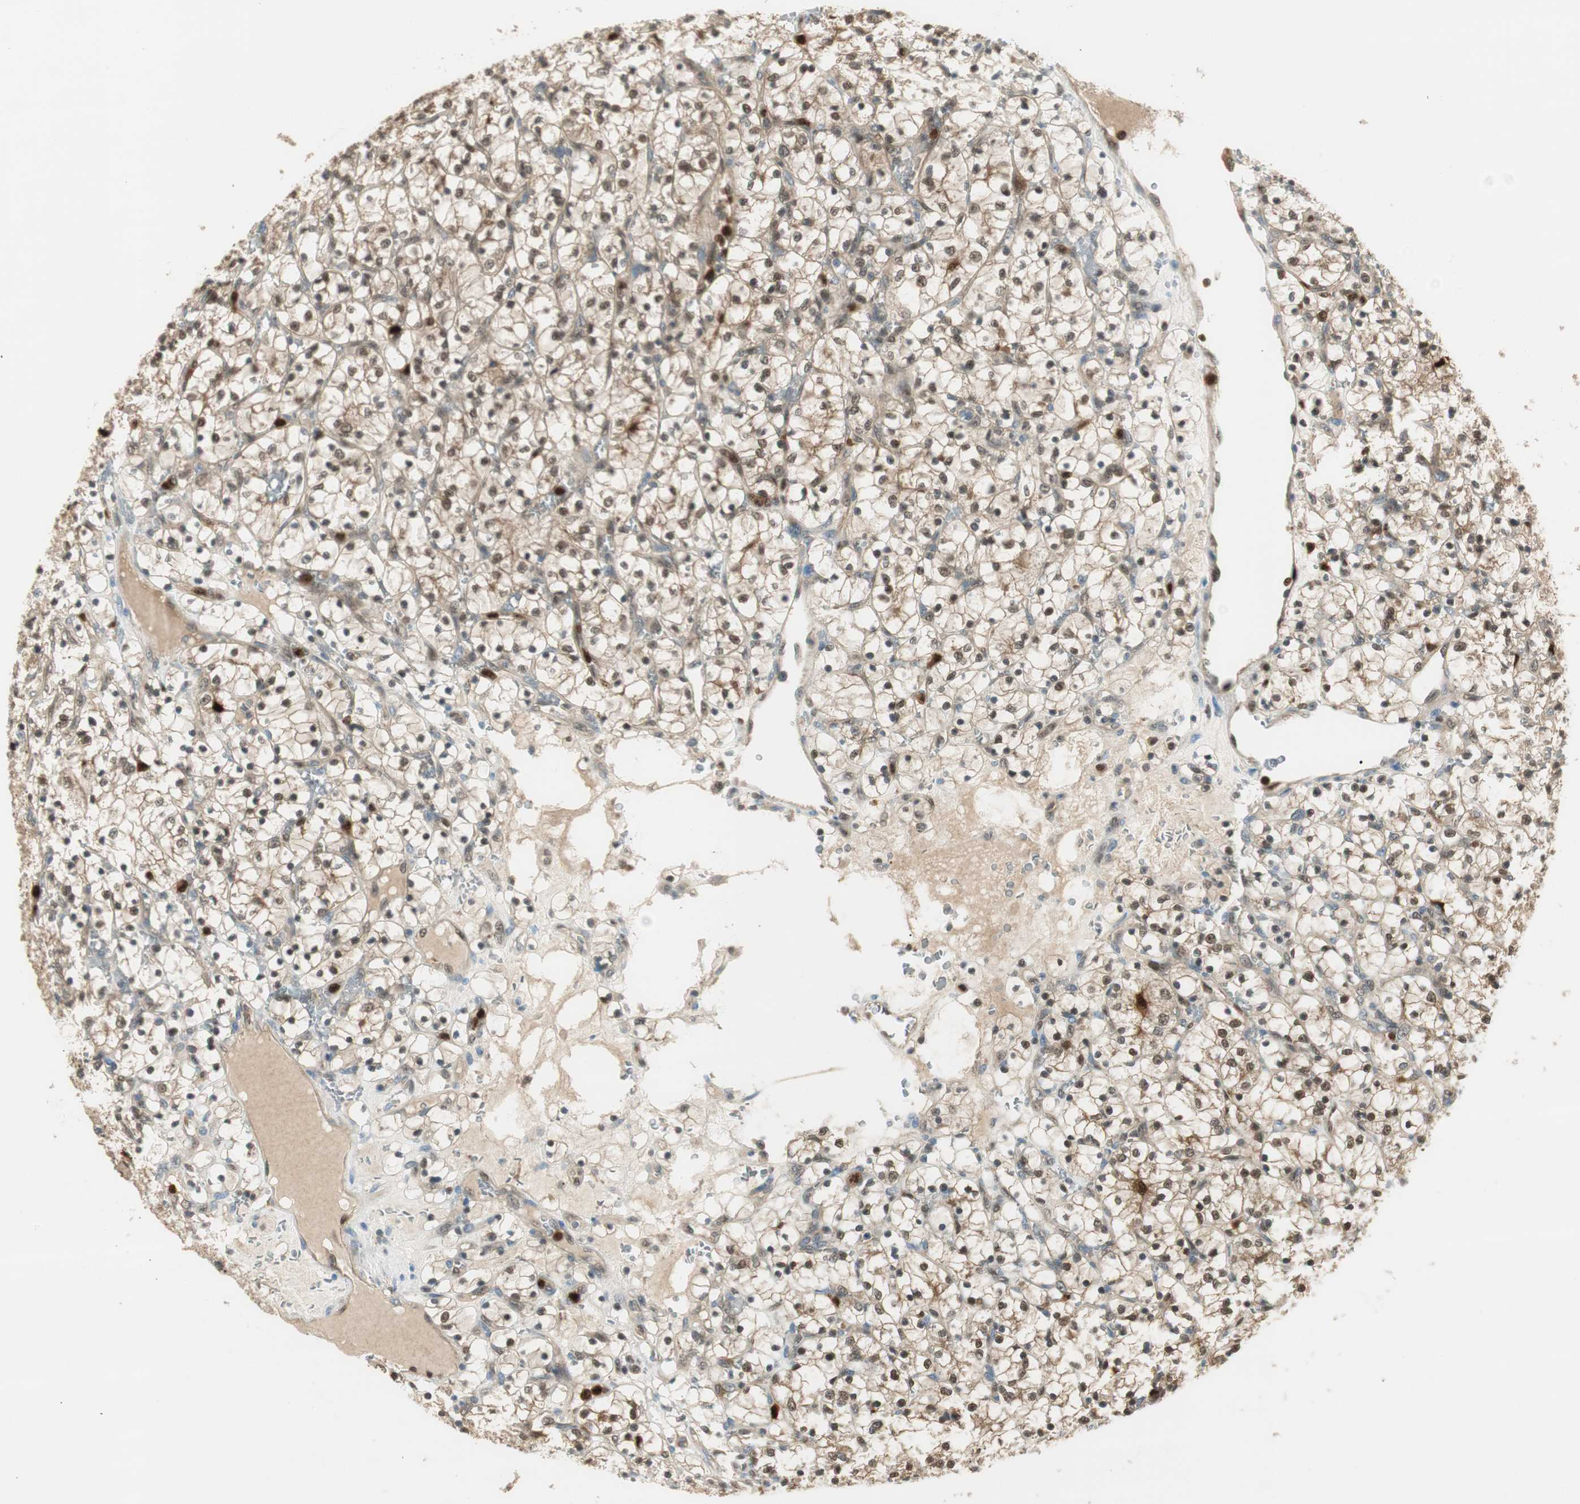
{"staining": {"intensity": "moderate", "quantity": ">75%", "location": "nuclear"}, "tissue": "renal cancer", "cell_type": "Tumor cells", "image_type": "cancer", "snomed": [{"axis": "morphology", "description": "Adenocarcinoma, NOS"}, {"axis": "topography", "description": "Kidney"}], "caption": "Immunohistochemistry (IHC) histopathology image of renal cancer stained for a protein (brown), which displays medium levels of moderate nuclear staining in about >75% of tumor cells.", "gene": "LTA4H", "patient": {"sex": "female", "age": 69}}